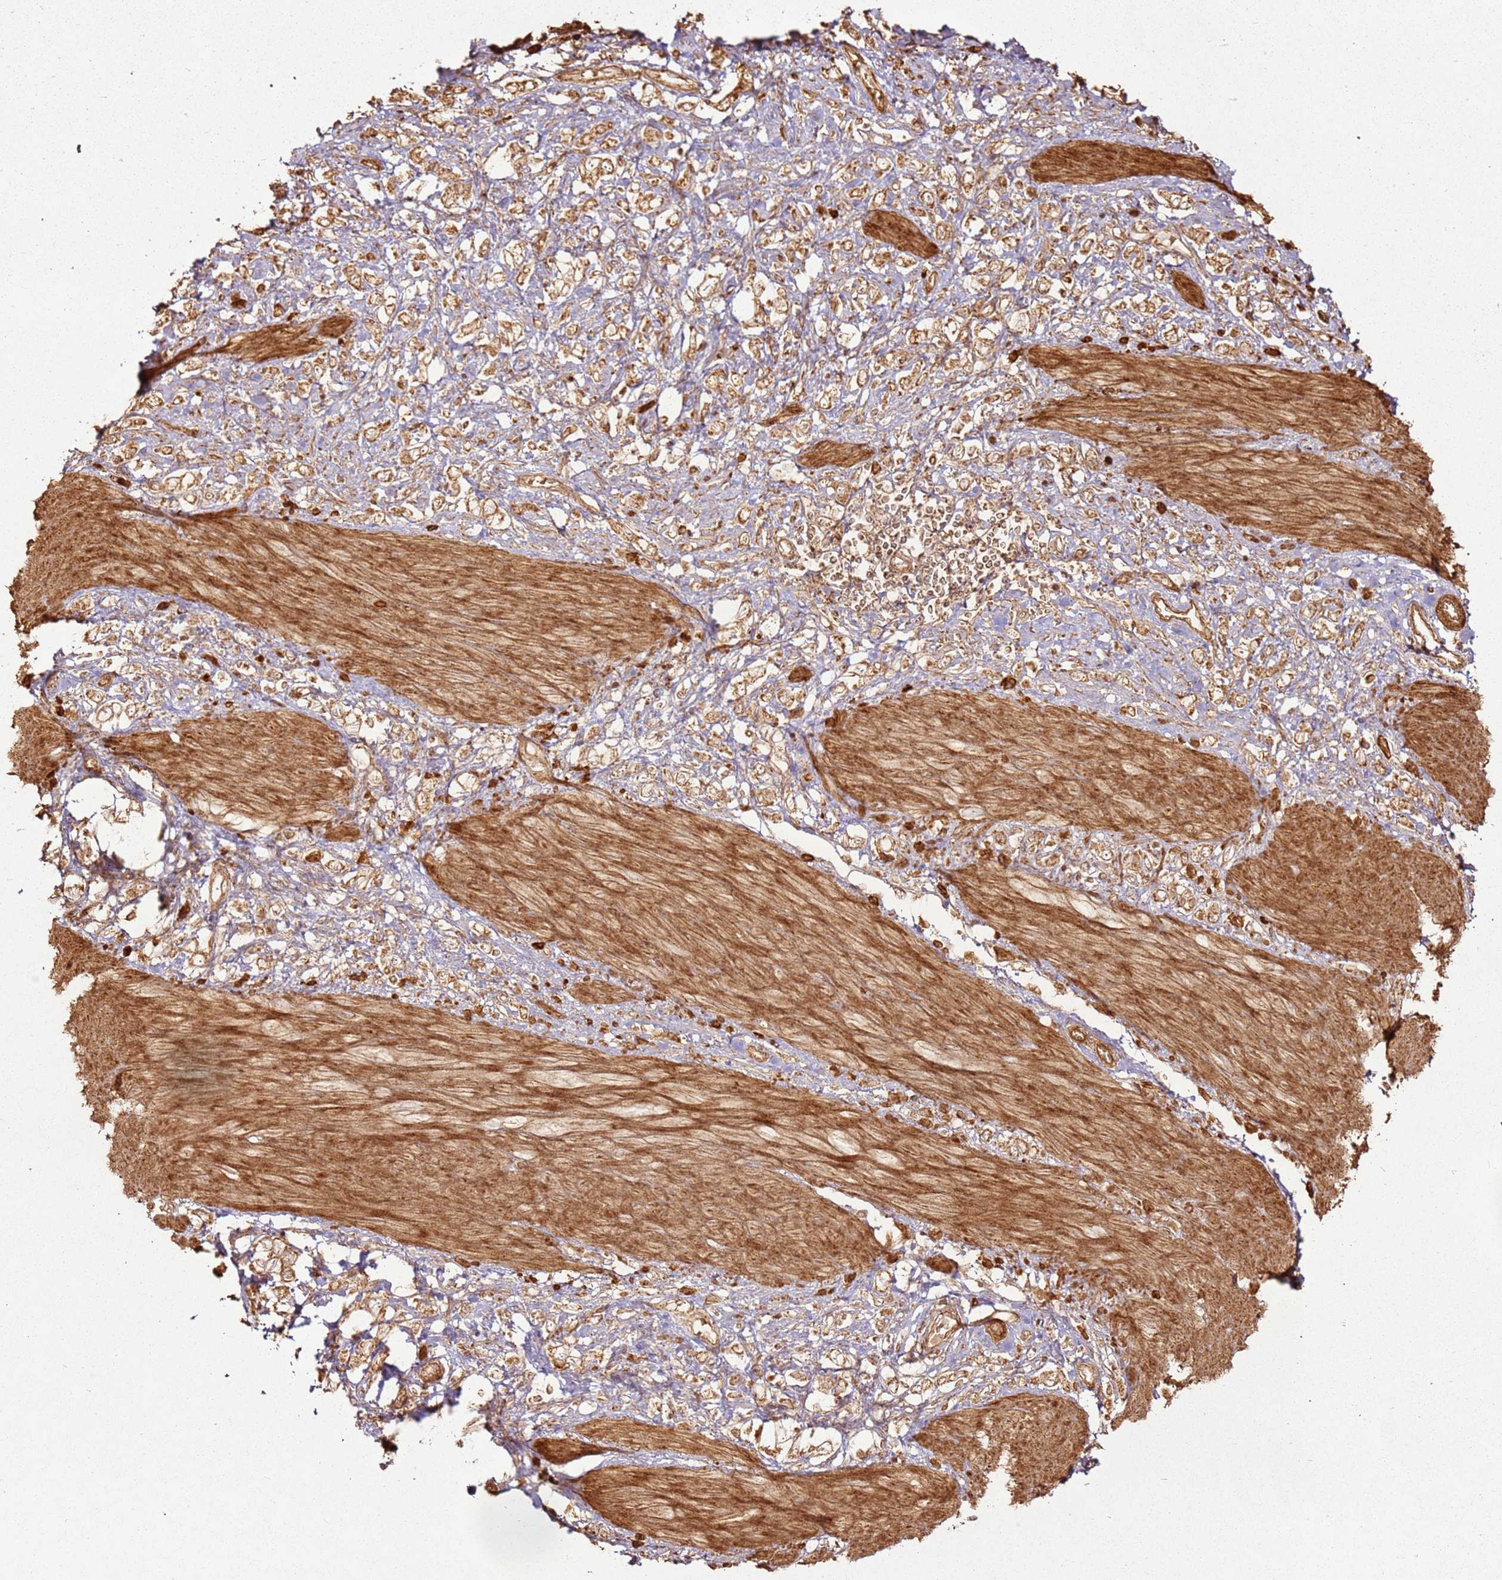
{"staining": {"intensity": "weak", "quantity": ">75%", "location": "cytoplasmic/membranous"}, "tissue": "stomach cancer", "cell_type": "Tumor cells", "image_type": "cancer", "snomed": [{"axis": "morphology", "description": "Adenocarcinoma, NOS"}, {"axis": "topography", "description": "Stomach"}], "caption": "Stomach cancer was stained to show a protein in brown. There is low levels of weak cytoplasmic/membranous expression in approximately >75% of tumor cells. (brown staining indicates protein expression, while blue staining denotes nuclei).", "gene": "MRPS6", "patient": {"sex": "female", "age": 65}}